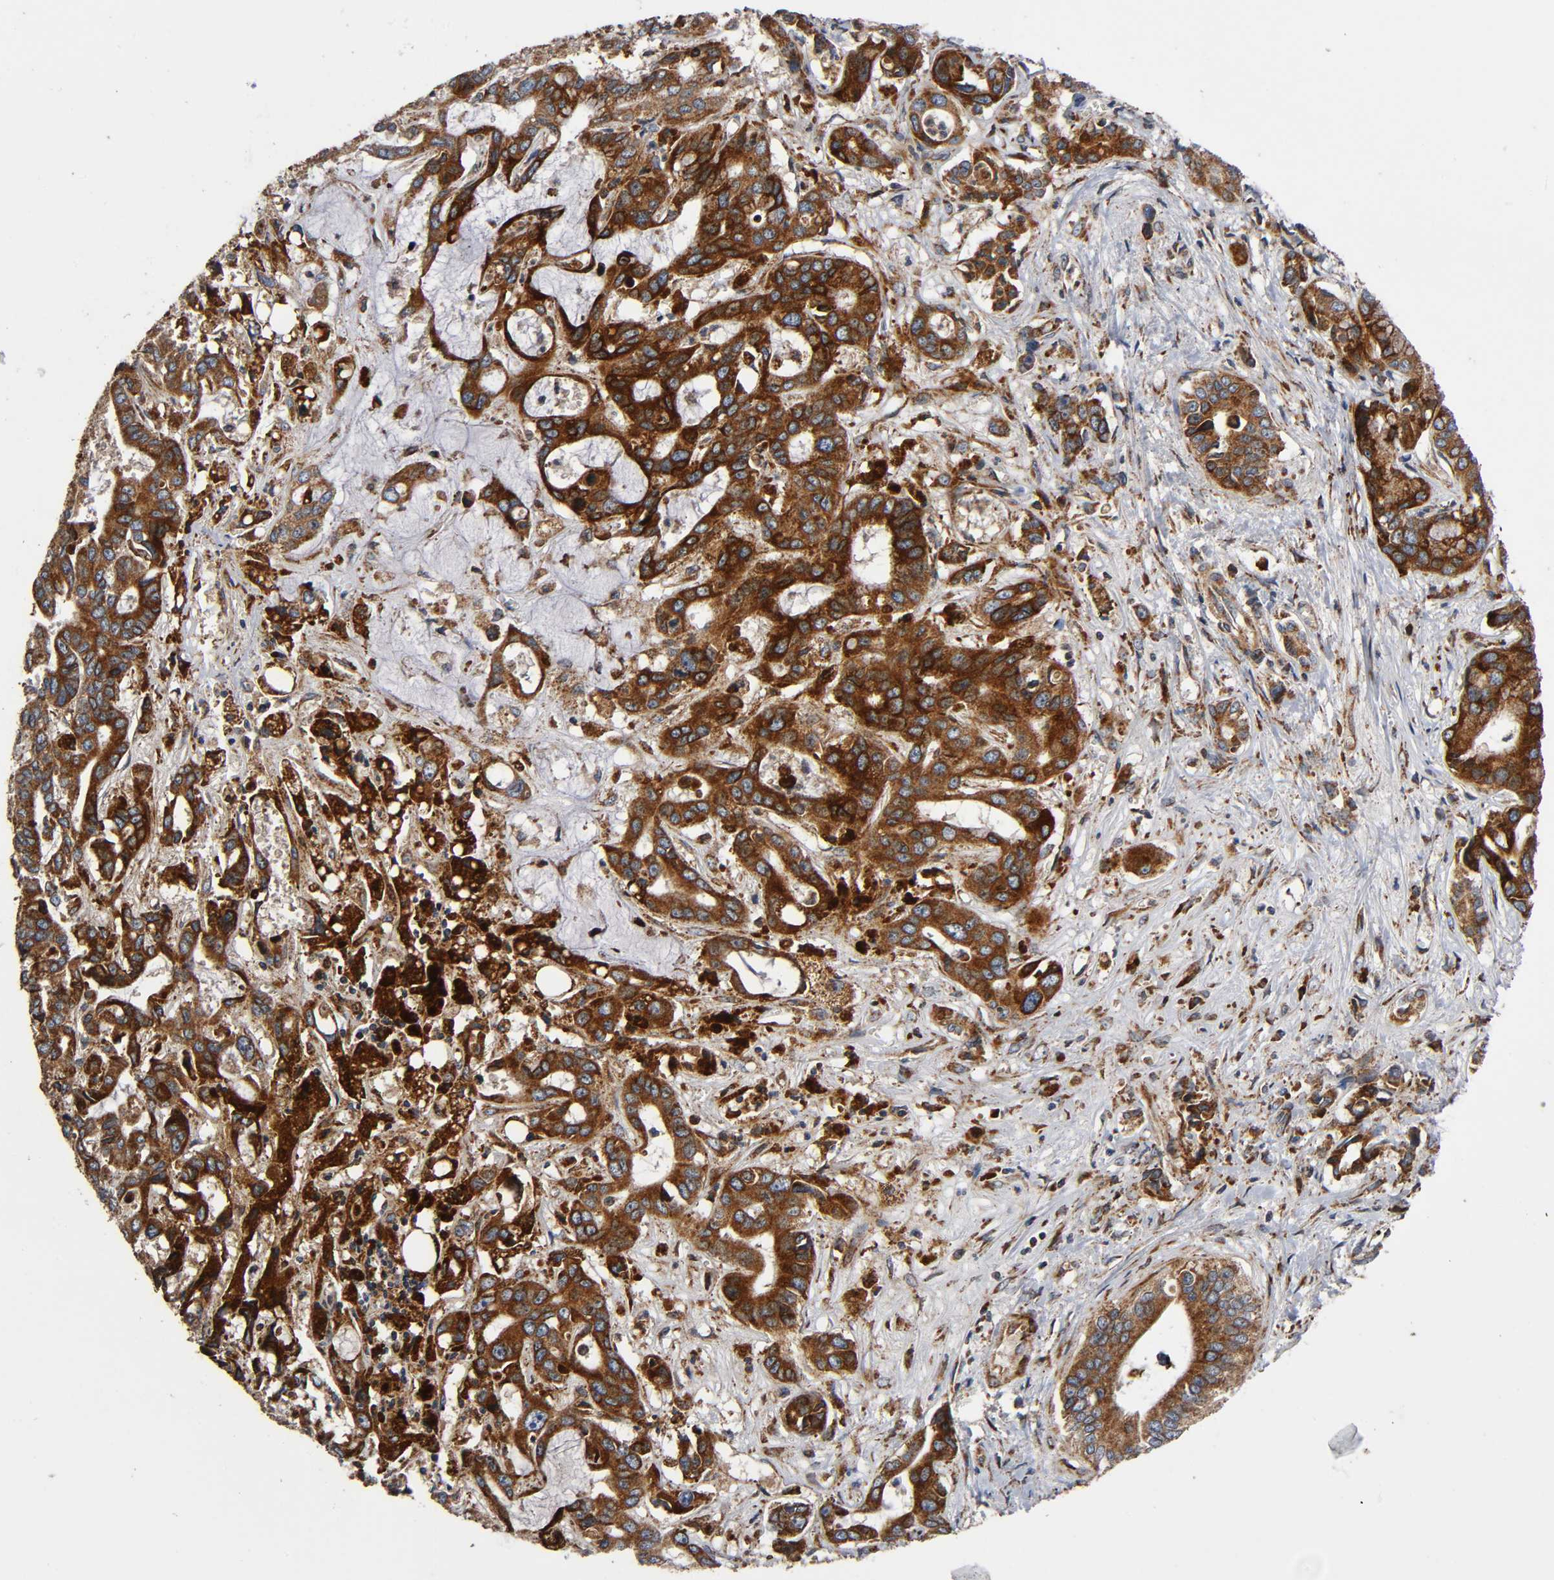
{"staining": {"intensity": "moderate", "quantity": ">75%", "location": "cytoplasmic/membranous"}, "tissue": "liver cancer", "cell_type": "Tumor cells", "image_type": "cancer", "snomed": [{"axis": "morphology", "description": "Cholangiocarcinoma"}, {"axis": "topography", "description": "Liver"}], "caption": "A photomicrograph of human liver cancer (cholangiocarcinoma) stained for a protein exhibits moderate cytoplasmic/membranous brown staining in tumor cells. The staining is performed using DAB brown chromogen to label protein expression. The nuclei are counter-stained blue using hematoxylin.", "gene": "MAP3K1", "patient": {"sex": "female", "age": 65}}